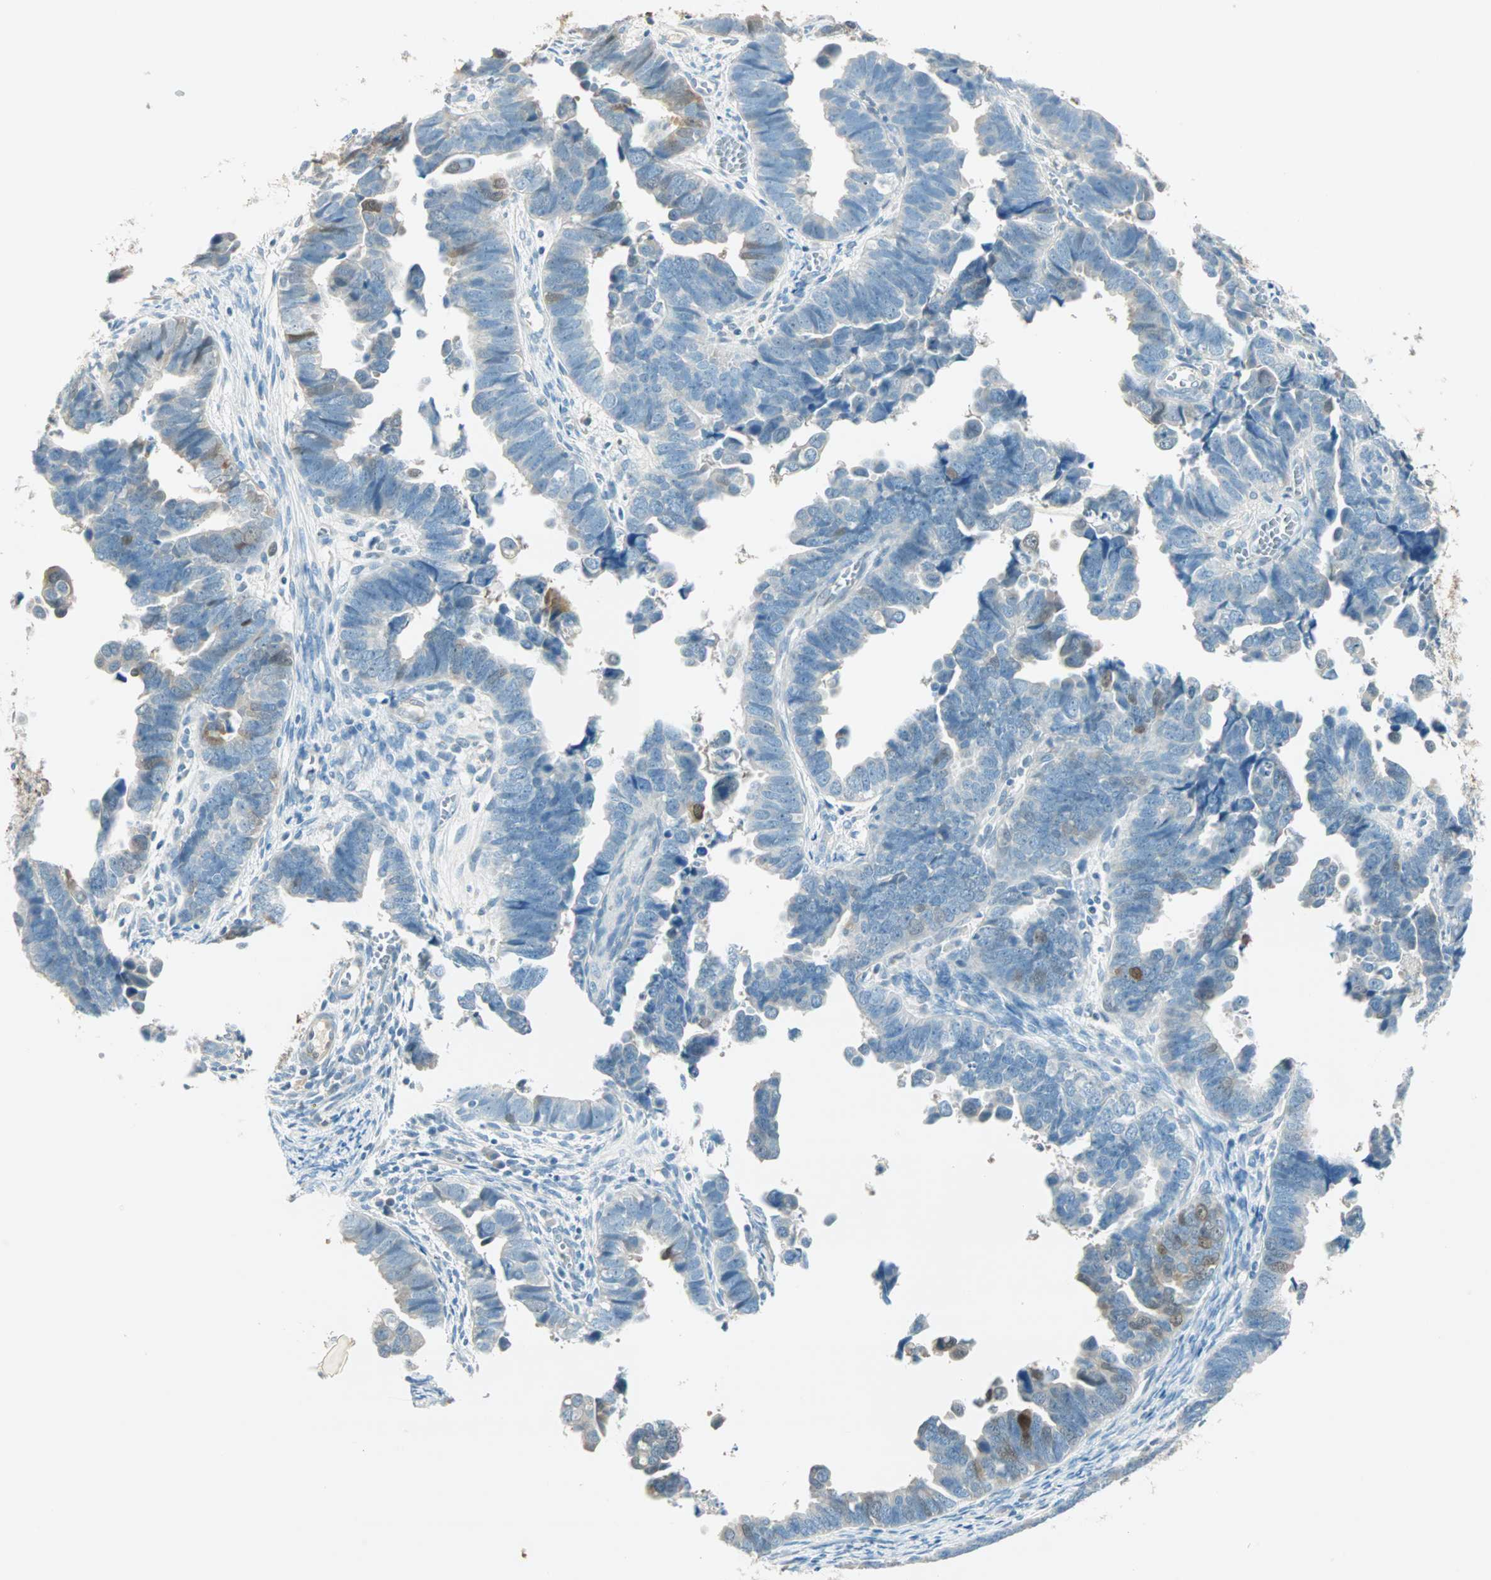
{"staining": {"intensity": "moderate", "quantity": "<25%", "location": "cytoplasmic/membranous,nuclear"}, "tissue": "endometrial cancer", "cell_type": "Tumor cells", "image_type": "cancer", "snomed": [{"axis": "morphology", "description": "Adenocarcinoma, NOS"}, {"axis": "topography", "description": "Endometrium"}], "caption": "Immunohistochemical staining of human endometrial cancer (adenocarcinoma) exhibits low levels of moderate cytoplasmic/membranous and nuclear protein positivity in approximately <25% of tumor cells.", "gene": "S100A1", "patient": {"sex": "female", "age": 75}}